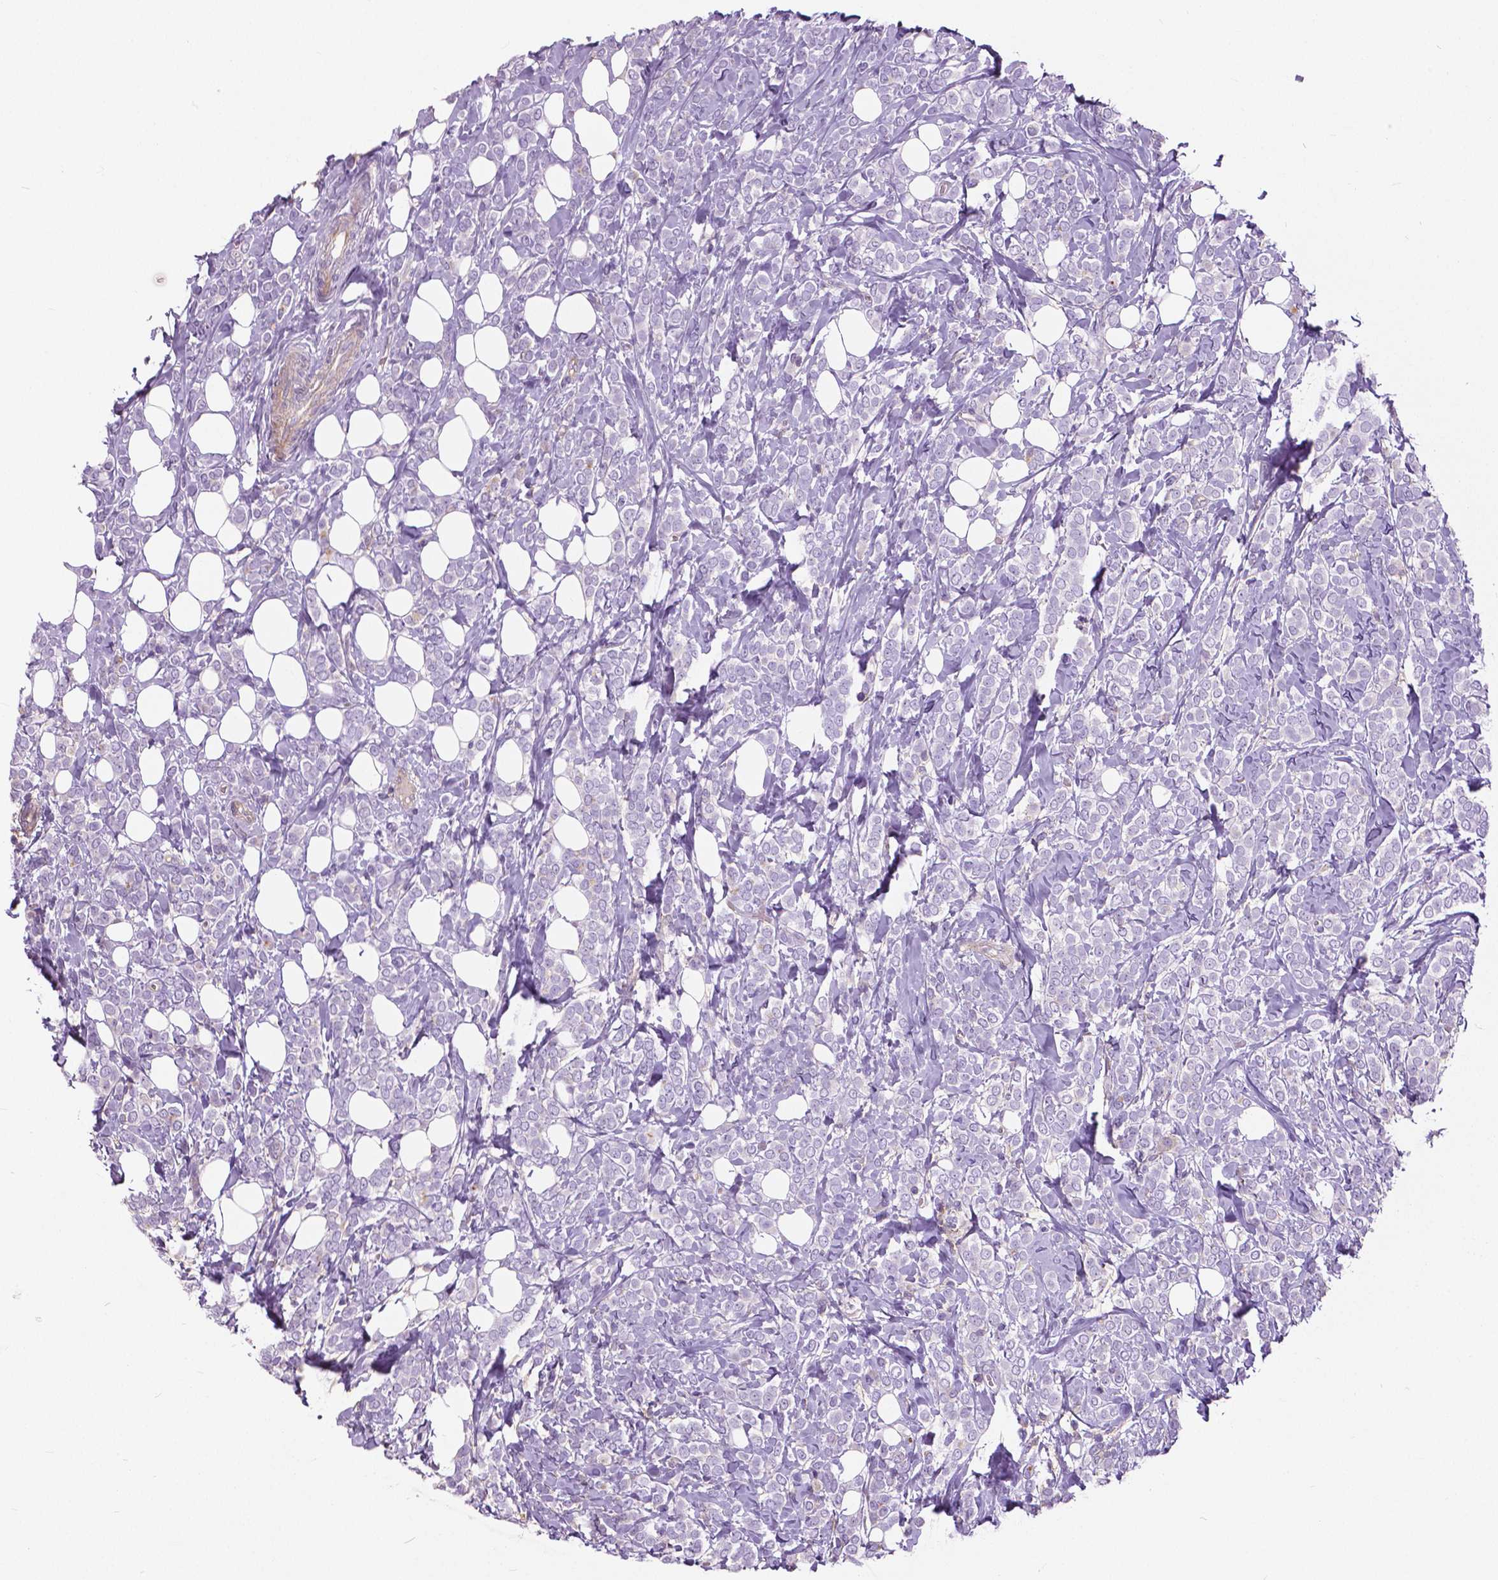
{"staining": {"intensity": "negative", "quantity": "none", "location": "none"}, "tissue": "breast cancer", "cell_type": "Tumor cells", "image_type": "cancer", "snomed": [{"axis": "morphology", "description": "Lobular carcinoma"}, {"axis": "topography", "description": "Breast"}], "caption": "An IHC micrograph of lobular carcinoma (breast) is shown. There is no staining in tumor cells of lobular carcinoma (breast). (Stains: DAB immunohistochemistry (IHC) with hematoxylin counter stain, Microscopy: brightfield microscopy at high magnification).", "gene": "ANXA13", "patient": {"sex": "female", "age": 49}}